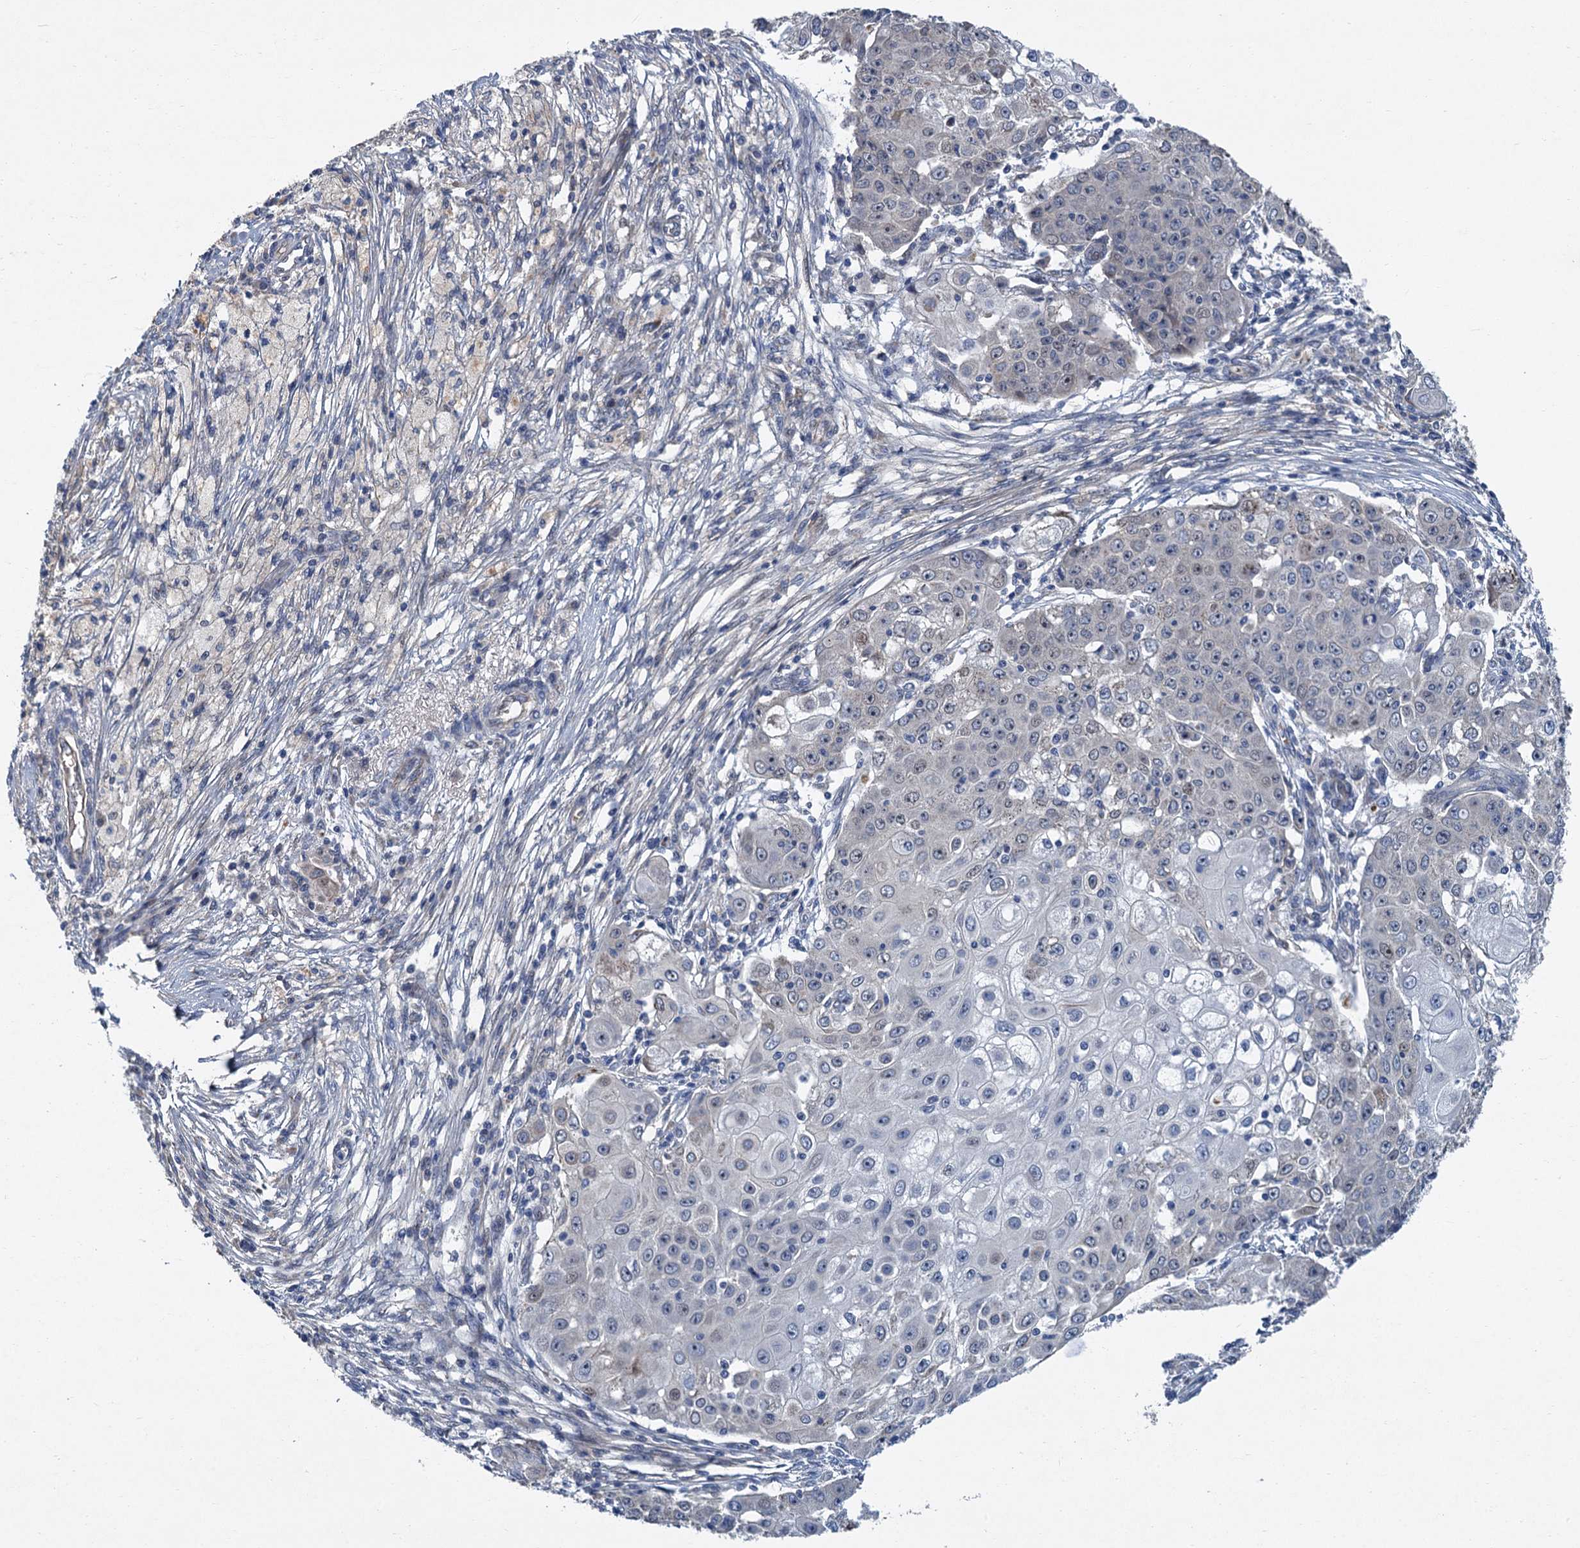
{"staining": {"intensity": "negative", "quantity": "none", "location": "none"}, "tissue": "ovarian cancer", "cell_type": "Tumor cells", "image_type": "cancer", "snomed": [{"axis": "morphology", "description": "Carcinoma, endometroid"}, {"axis": "topography", "description": "Ovary"}], "caption": "DAB (3,3'-diaminobenzidine) immunohistochemical staining of ovarian cancer (endometroid carcinoma) demonstrates no significant positivity in tumor cells.", "gene": "TRAF7", "patient": {"sex": "female", "age": 42}}